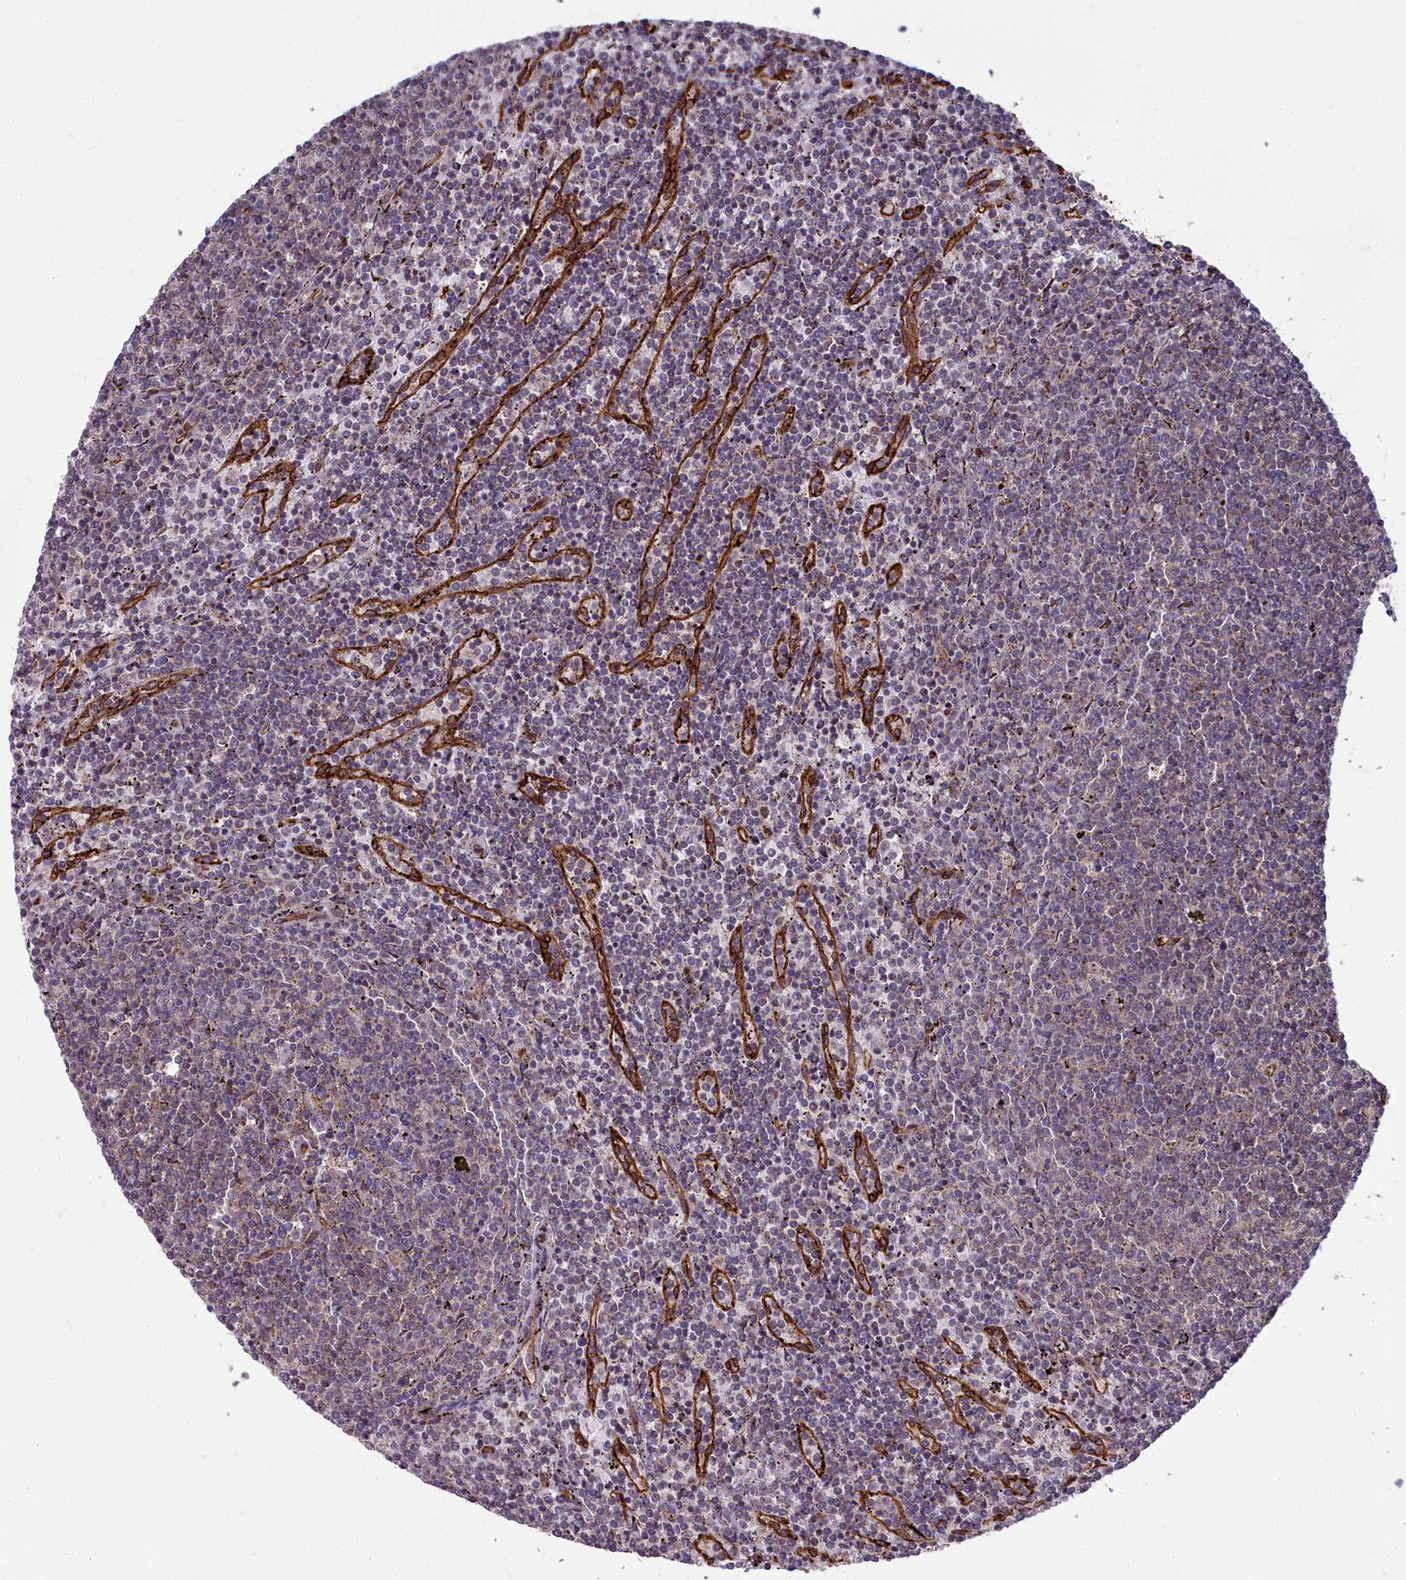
{"staining": {"intensity": "weak", "quantity": "<25%", "location": "cytoplasmic/membranous"}, "tissue": "lymphoma", "cell_type": "Tumor cells", "image_type": "cancer", "snomed": [{"axis": "morphology", "description": "Malignant lymphoma, non-Hodgkin's type, Low grade"}, {"axis": "topography", "description": "Spleen"}], "caption": "IHC image of human low-grade malignant lymphoma, non-Hodgkin's type stained for a protein (brown), which shows no positivity in tumor cells. (DAB immunohistochemistry, high magnification).", "gene": "TSPYL4", "patient": {"sex": "female", "age": 50}}